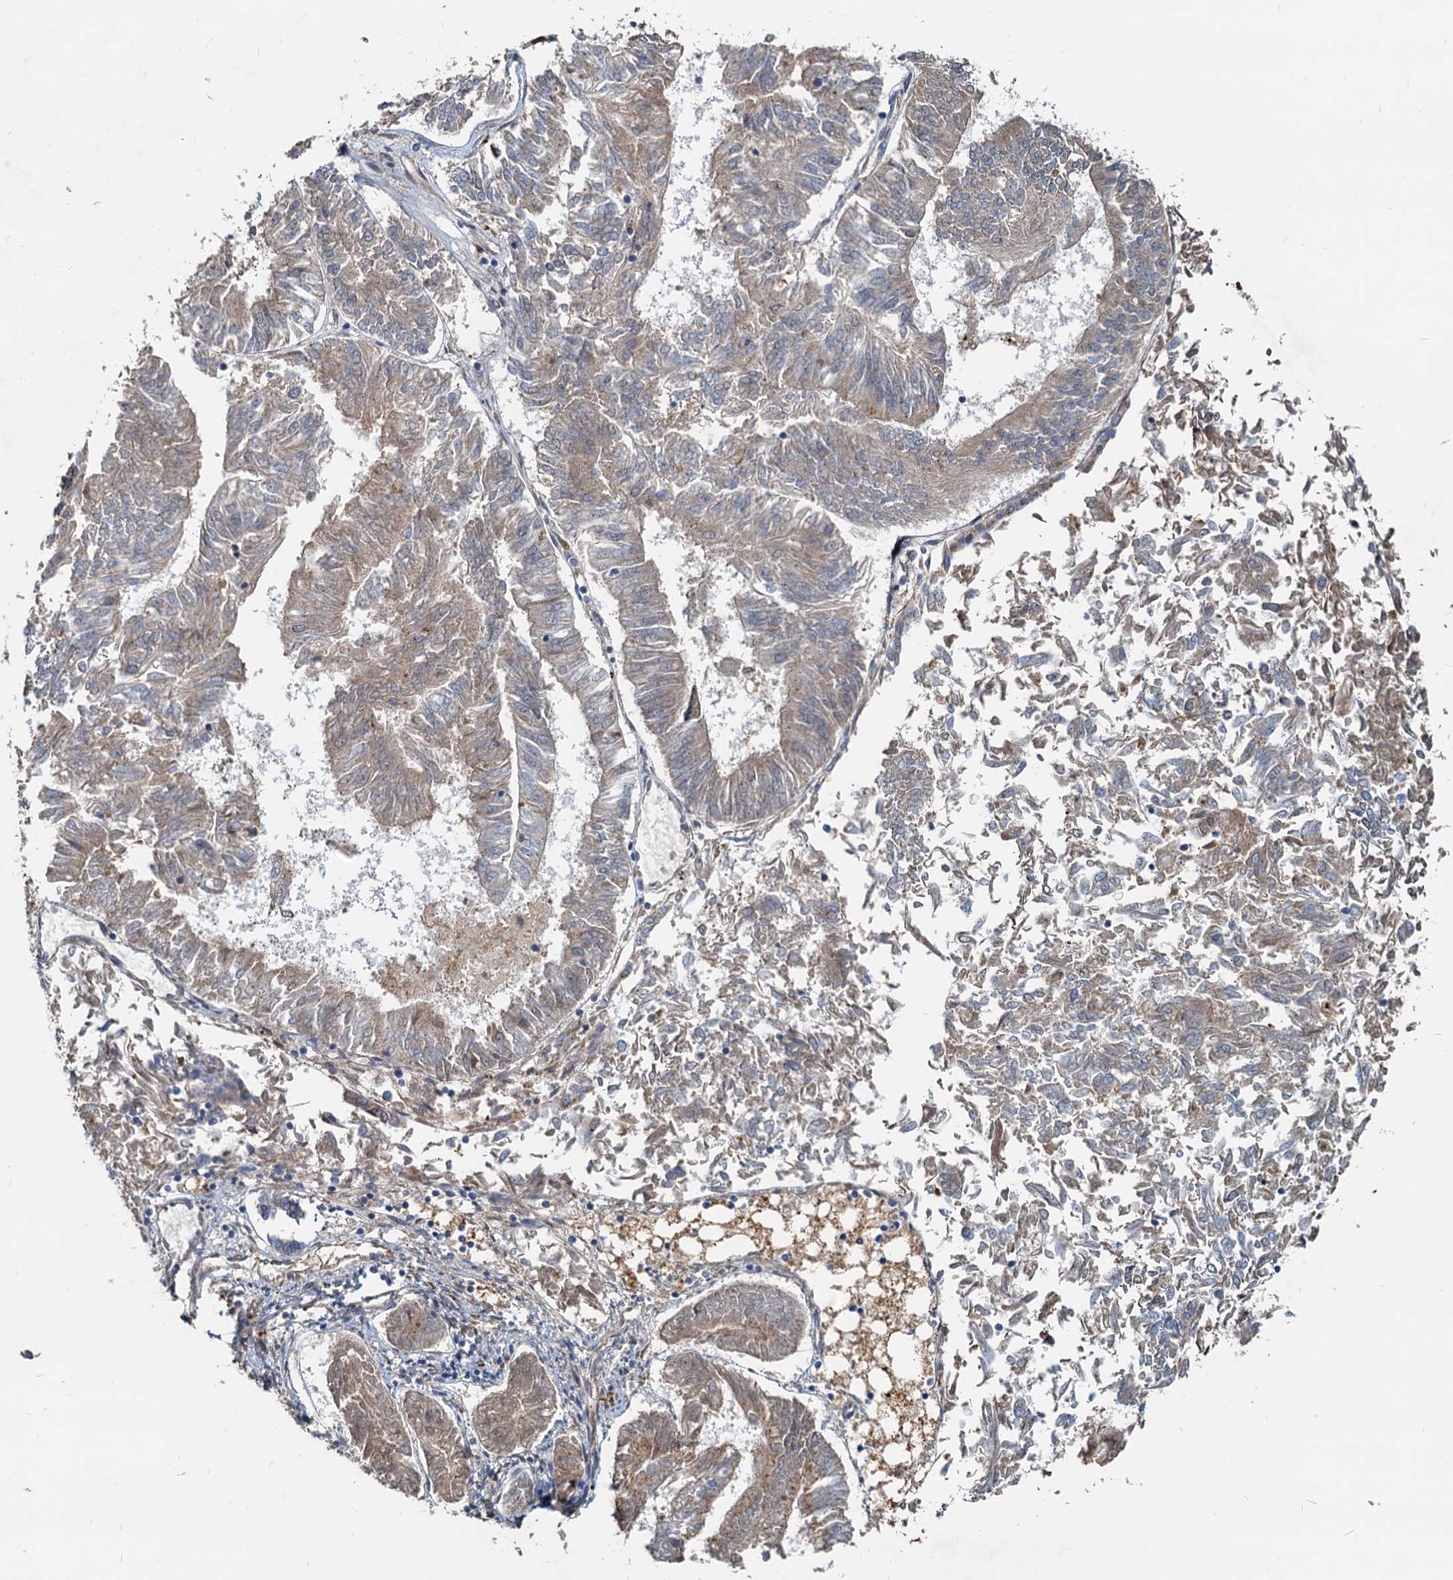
{"staining": {"intensity": "moderate", "quantity": "<25%", "location": "cytoplasmic/membranous"}, "tissue": "endometrial cancer", "cell_type": "Tumor cells", "image_type": "cancer", "snomed": [{"axis": "morphology", "description": "Adenocarcinoma, NOS"}, {"axis": "topography", "description": "Endometrium"}], "caption": "Endometrial adenocarcinoma was stained to show a protein in brown. There is low levels of moderate cytoplasmic/membranous expression in about <25% of tumor cells. (IHC, brightfield microscopy, high magnification).", "gene": "RGS7BP", "patient": {"sex": "female", "age": 58}}